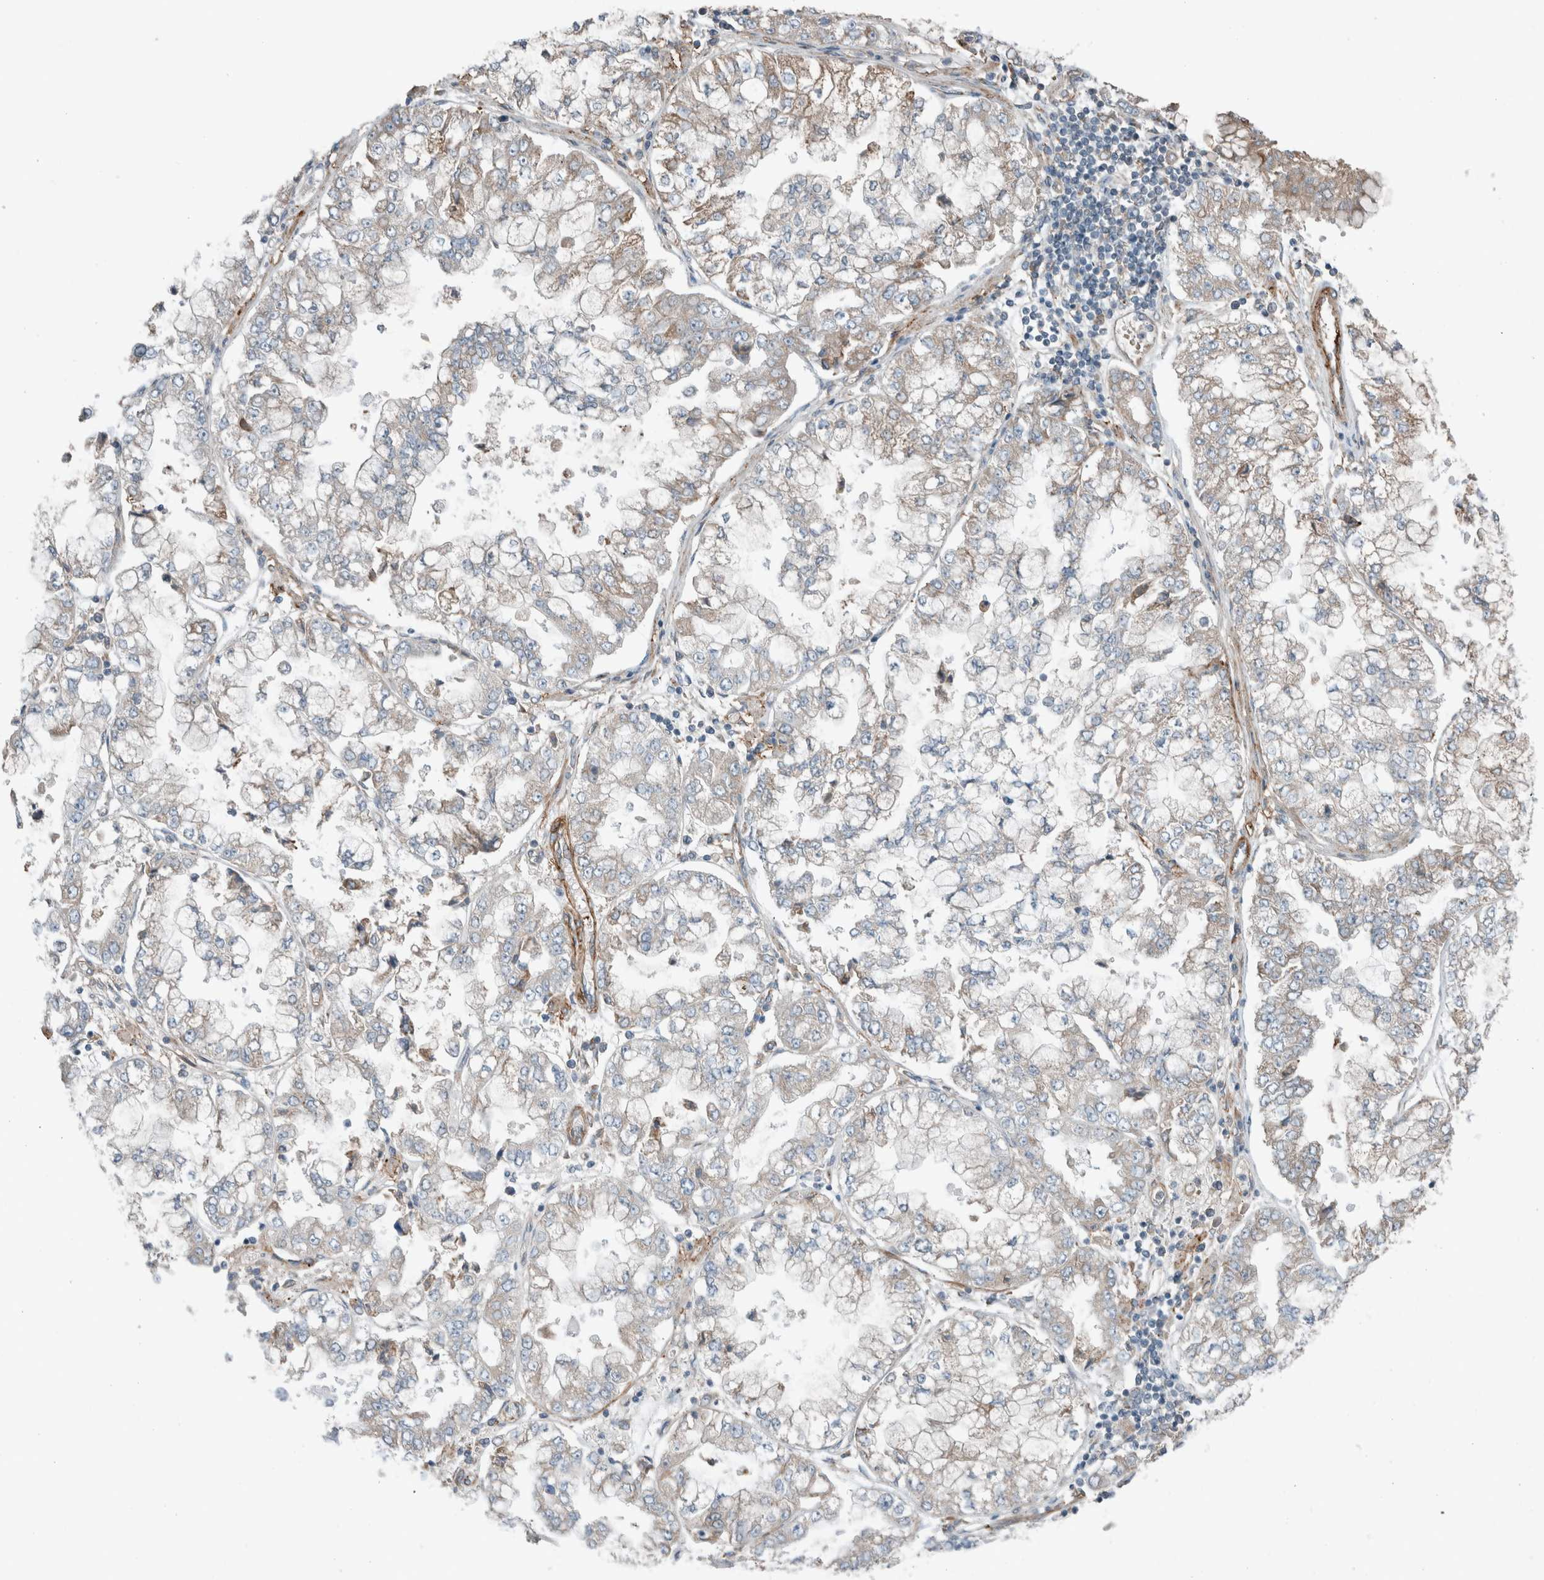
{"staining": {"intensity": "weak", "quantity": "25%-75%", "location": "cytoplasmic/membranous"}, "tissue": "stomach cancer", "cell_type": "Tumor cells", "image_type": "cancer", "snomed": [{"axis": "morphology", "description": "Adenocarcinoma, NOS"}, {"axis": "topography", "description": "Stomach"}], "caption": "Stomach adenocarcinoma stained for a protein (brown) demonstrates weak cytoplasmic/membranous positive expression in about 25%-75% of tumor cells.", "gene": "JADE2", "patient": {"sex": "male", "age": 76}}